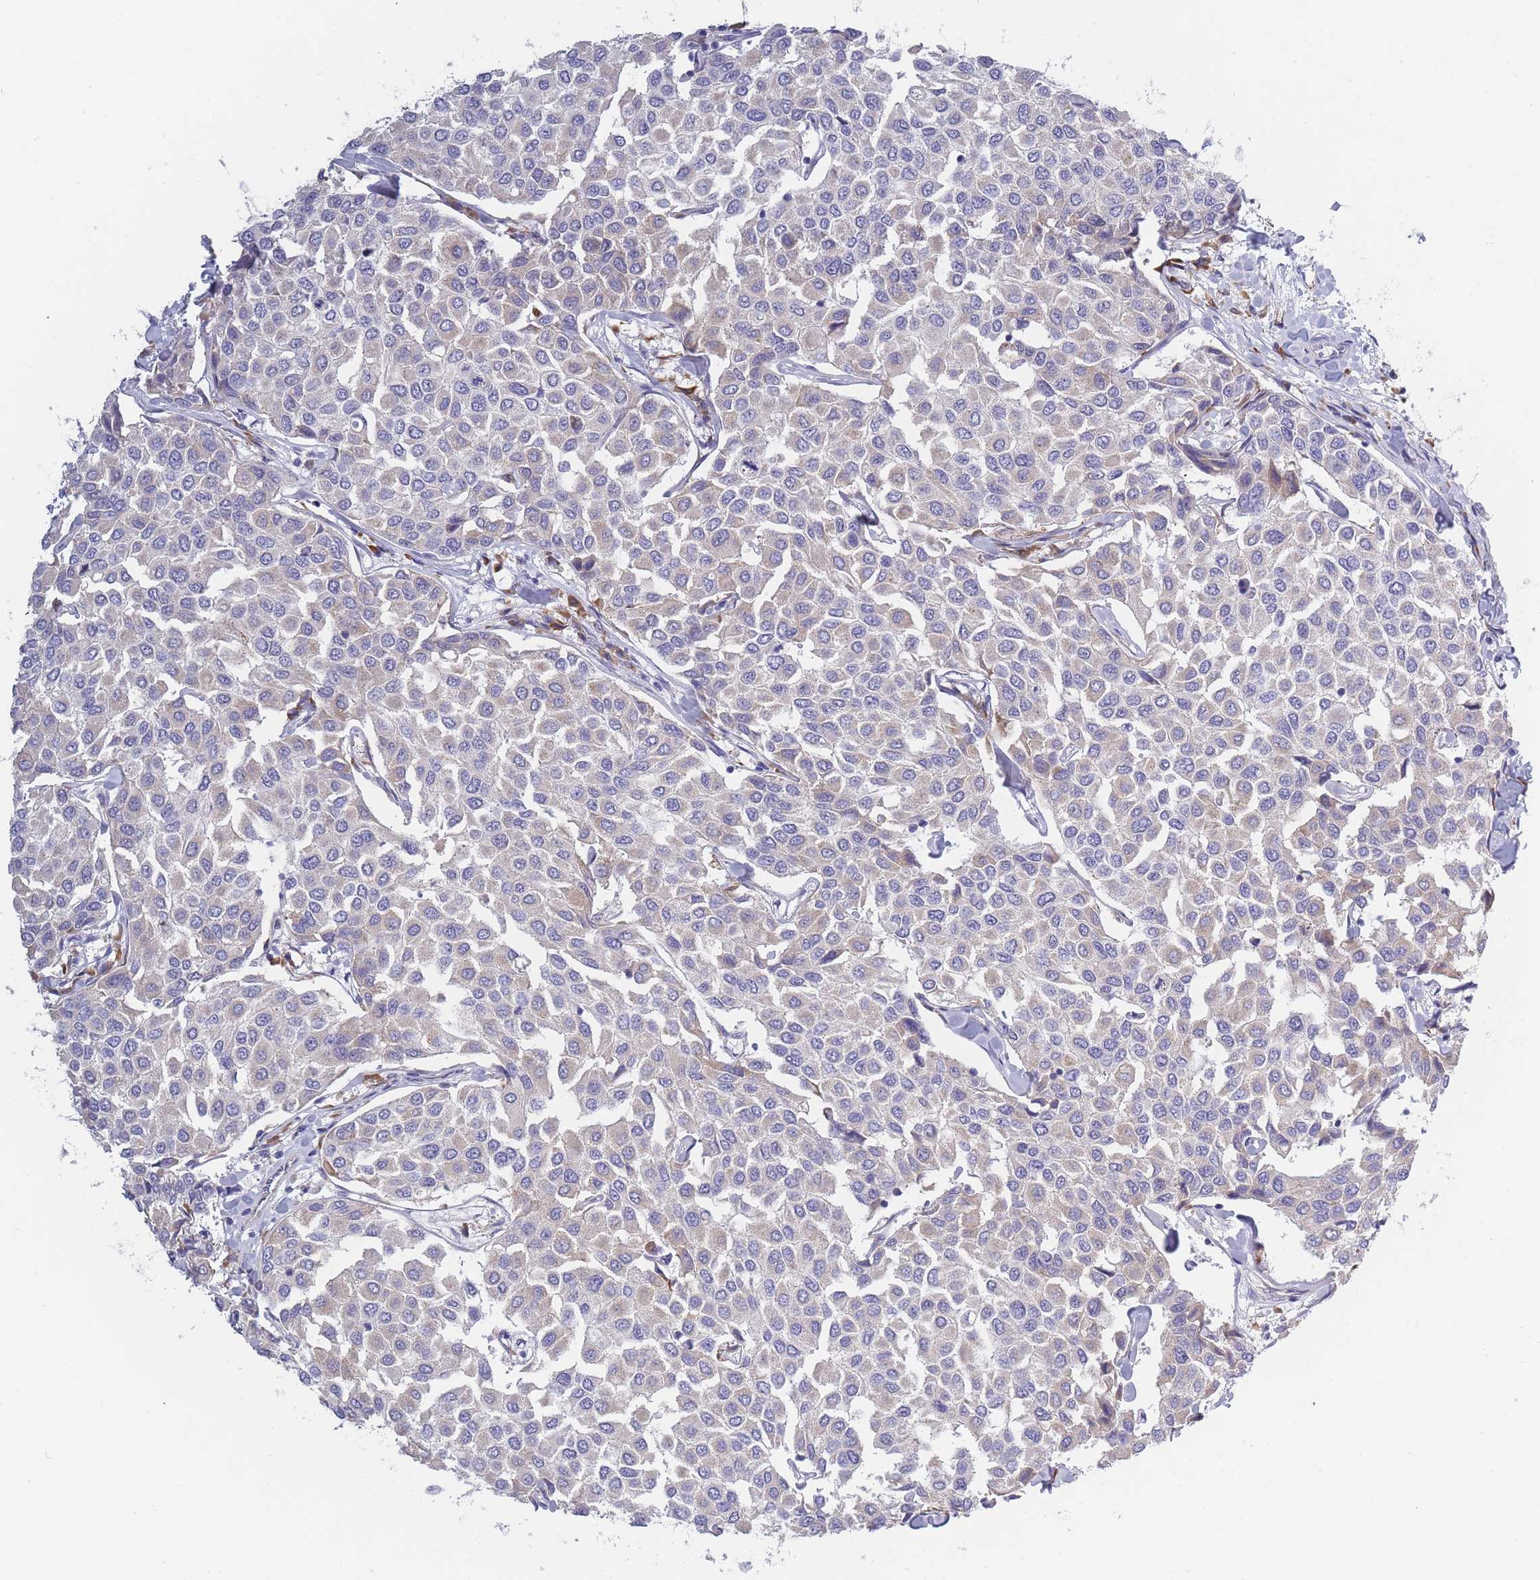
{"staining": {"intensity": "weak", "quantity": "<25%", "location": "cytoplasmic/membranous"}, "tissue": "breast cancer", "cell_type": "Tumor cells", "image_type": "cancer", "snomed": [{"axis": "morphology", "description": "Duct carcinoma"}, {"axis": "topography", "description": "Breast"}], "caption": "The immunohistochemistry micrograph has no significant positivity in tumor cells of infiltrating ductal carcinoma (breast) tissue.", "gene": "NDUFAF6", "patient": {"sex": "female", "age": 55}}